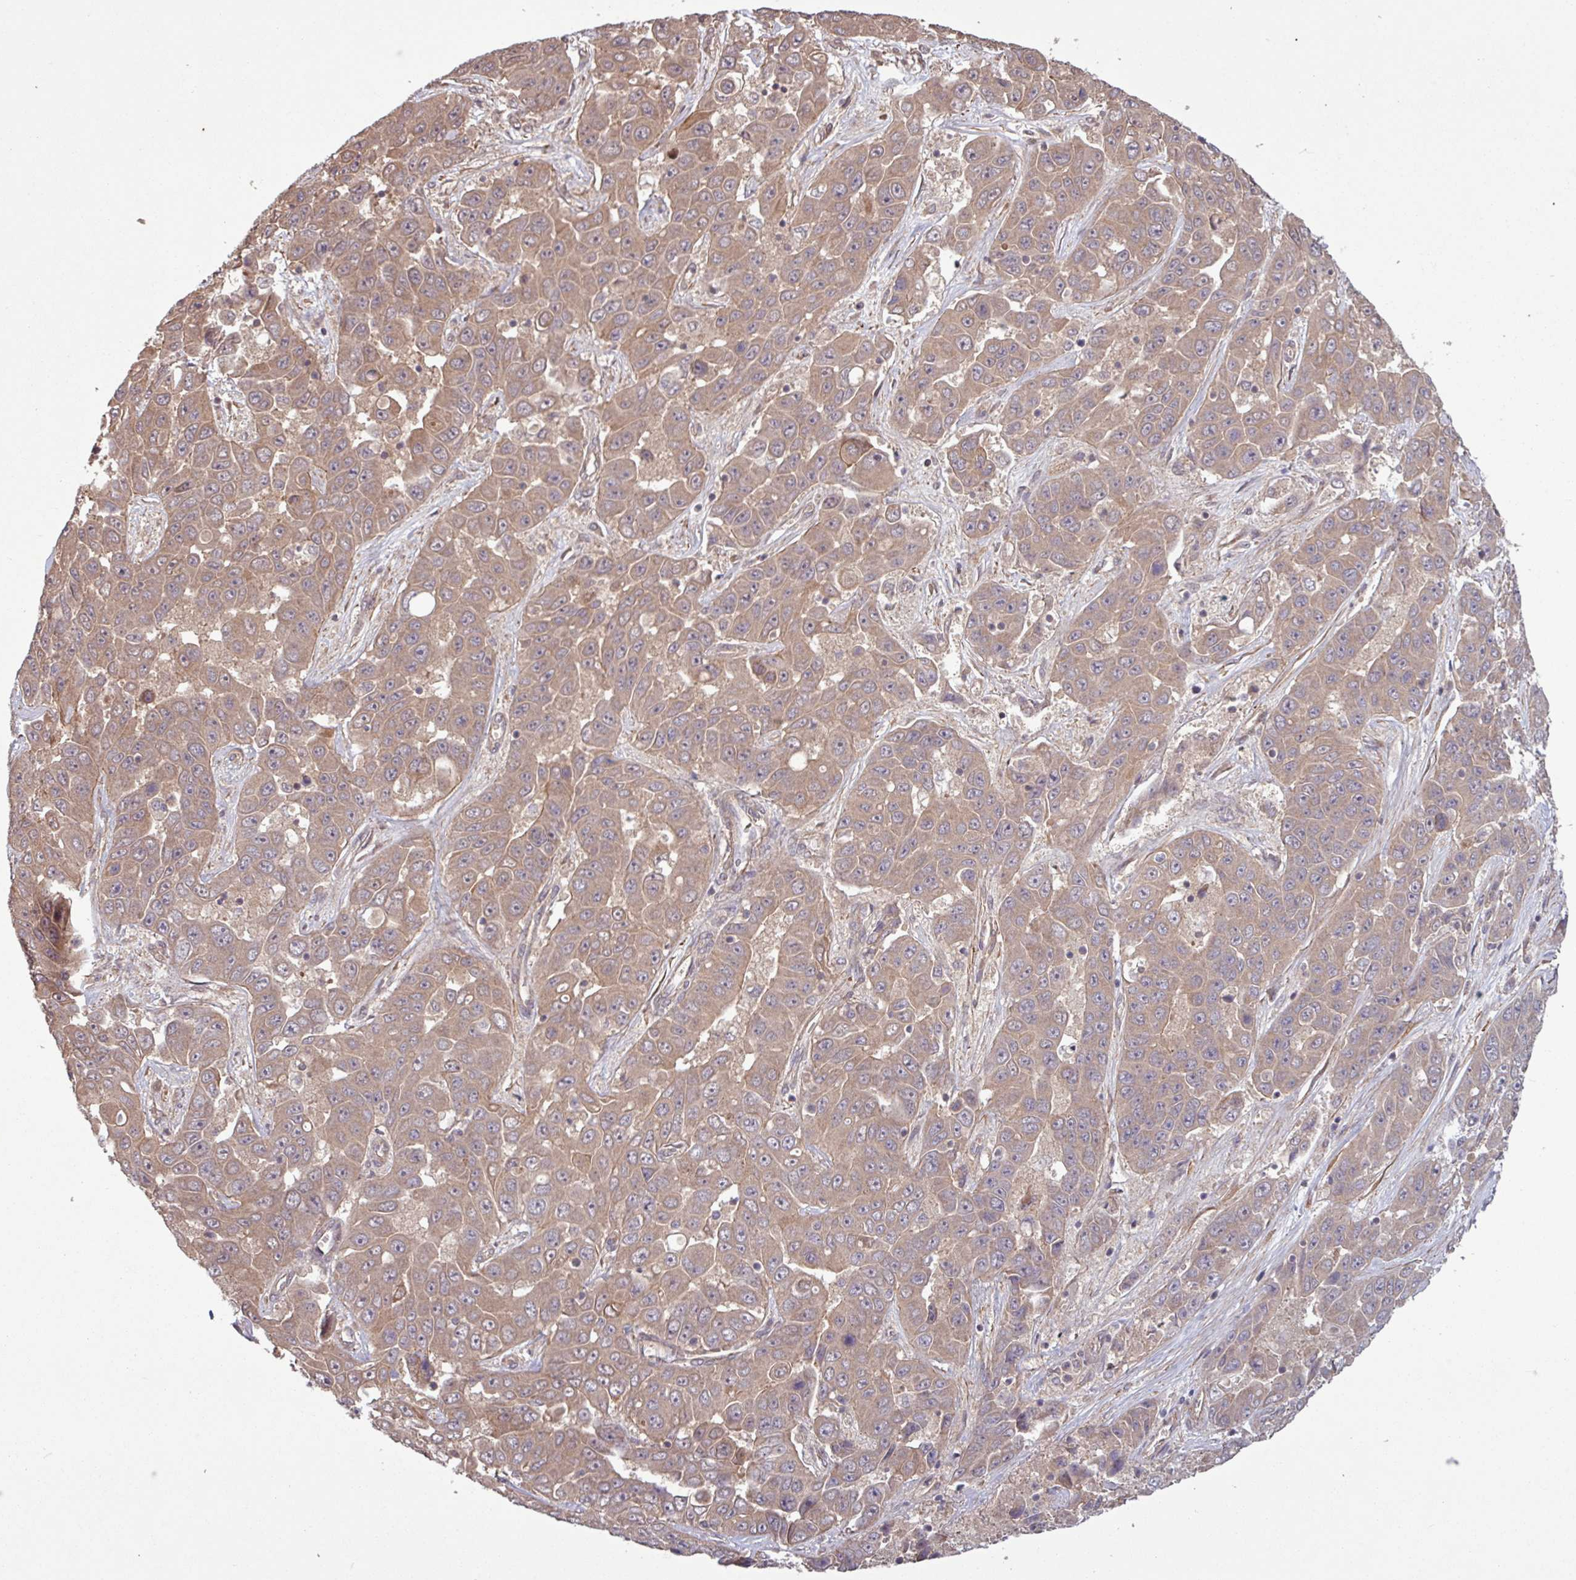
{"staining": {"intensity": "moderate", "quantity": ">75%", "location": "cytoplasmic/membranous"}, "tissue": "liver cancer", "cell_type": "Tumor cells", "image_type": "cancer", "snomed": [{"axis": "morphology", "description": "Cholangiocarcinoma"}, {"axis": "topography", "description": "Liver"}], "caption": "Liver cholangiocarcinoma was stained to show a protein in brown. There is medium levels of moderate cytoplasmic/membranous positivity in about >75% of tumor cells.", "gene": "TRABD2A", "patient": {"sex": "female", "age": 52}}